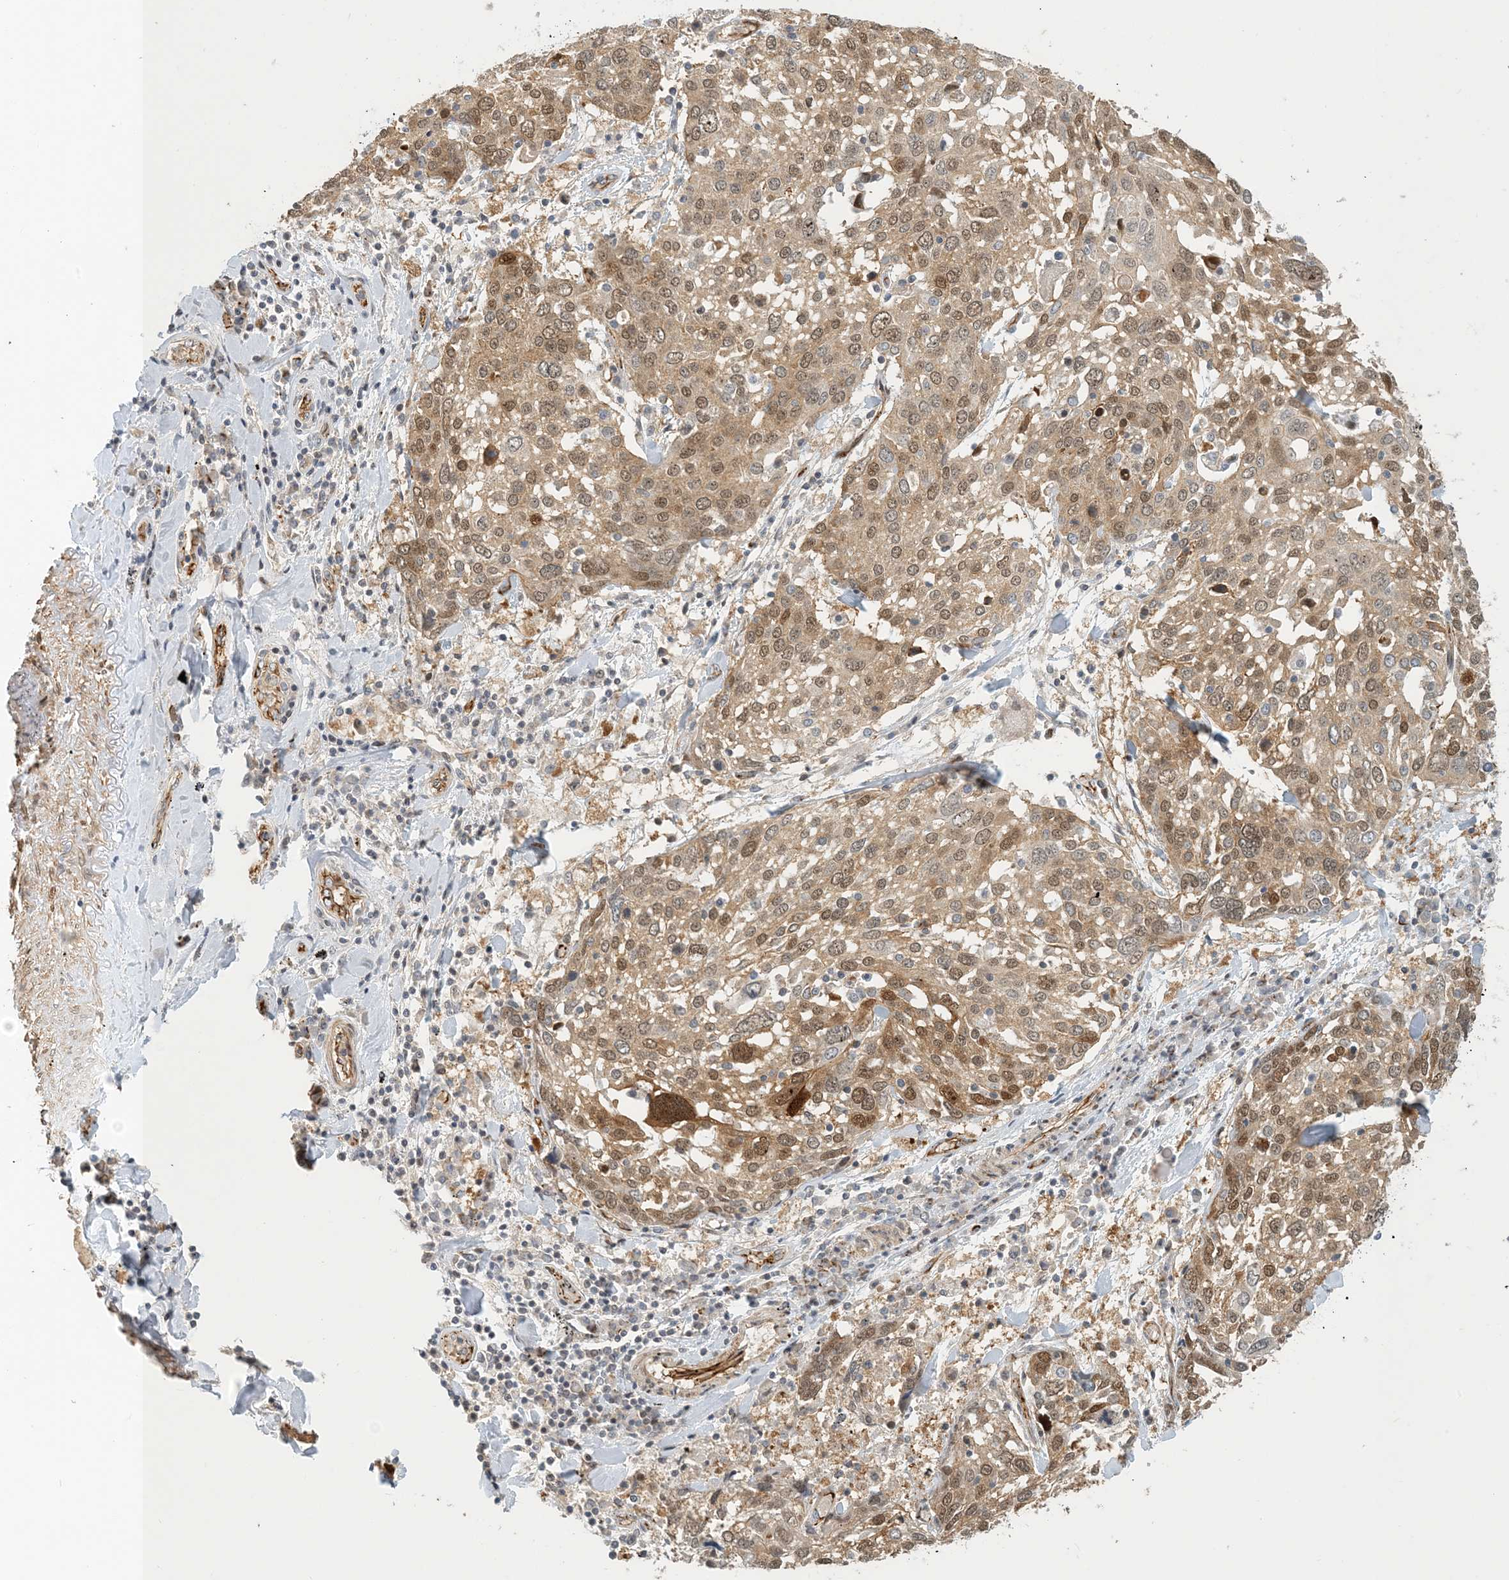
{"staining": {"intensity": "moderate", "quantity": "25%-75%", "location": "nuclear"}, "tissue": "lung cancer", "cell_type": "Tumor cells", "image_type": "cancer", "snomed": [{"axis": "morphology", "description": "Squamous cell carcinoma, NOS"}, {"axis": "topography", "description": "Lung"}], "caption": "Immunohistochemistry (IHC) of lung cancer shows medium levels of moderate nuclear staining in about 25%-75% of tumor cells.", "gene": "MAPKBP1", "patient": {"sex": "male", "age": 65}}